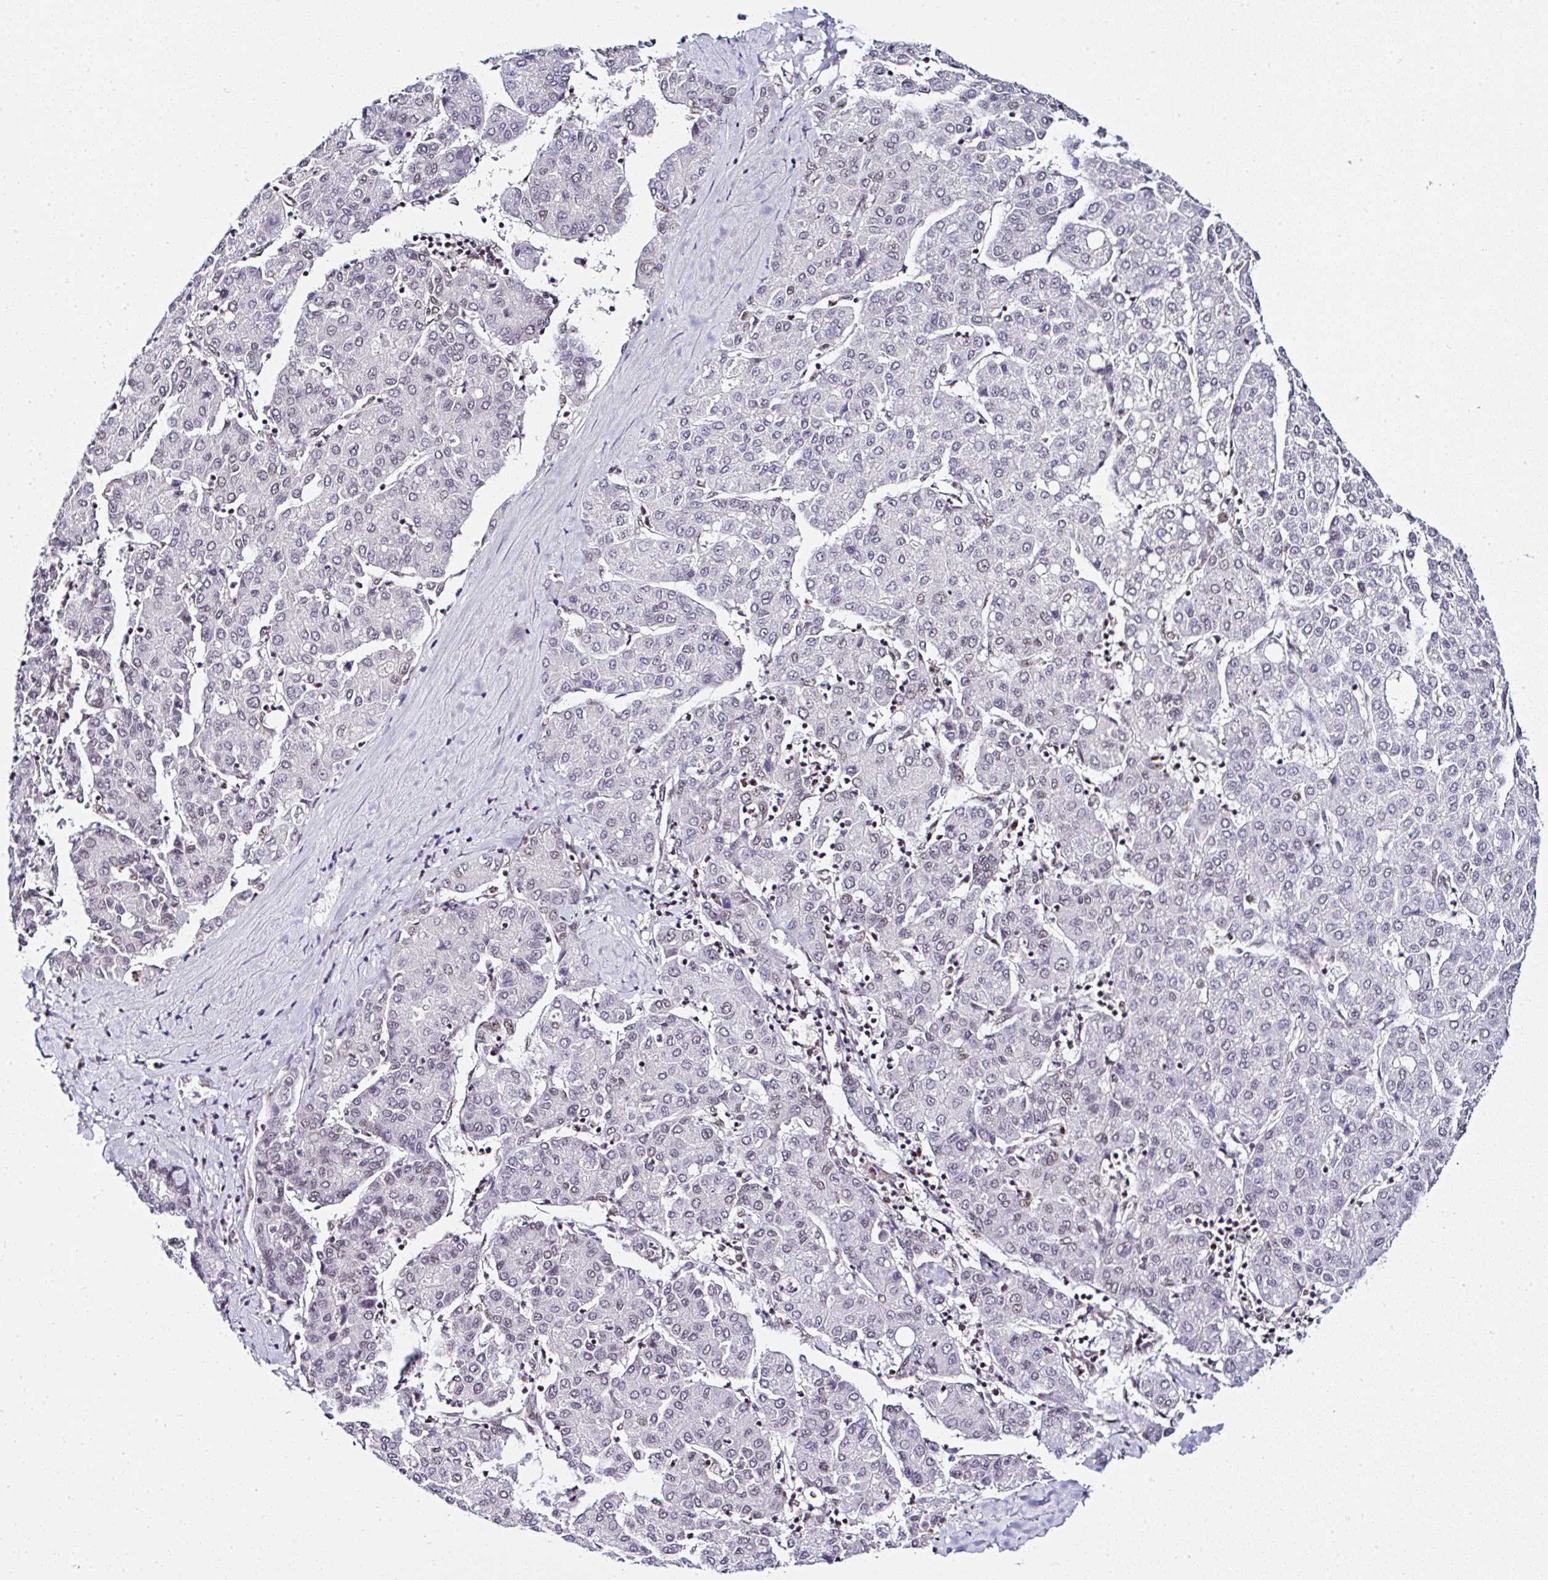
{"staining": {"intensity": "weak", "quantity": "<25%", "location": "nuclear"}, "tissue": "liver cancer", "cell_type": "Tumor cells", "image_type": "cancer", "snomed": [{"axis": "morphology", "description": "Carcinoma, Hepatocellular, NOS"}, {"axis": "topography", "description": "Liver"}], "caption": "Tumor cells show no significant protein staining in liver cancer (hepatocellular carcinoma). (DAB (3,3'-diaminobenzidine) immunohistochemistry with hematoxylin counter stain).", "gene": "PTPN2", "patient": {"sex": "male", "age": 65}}